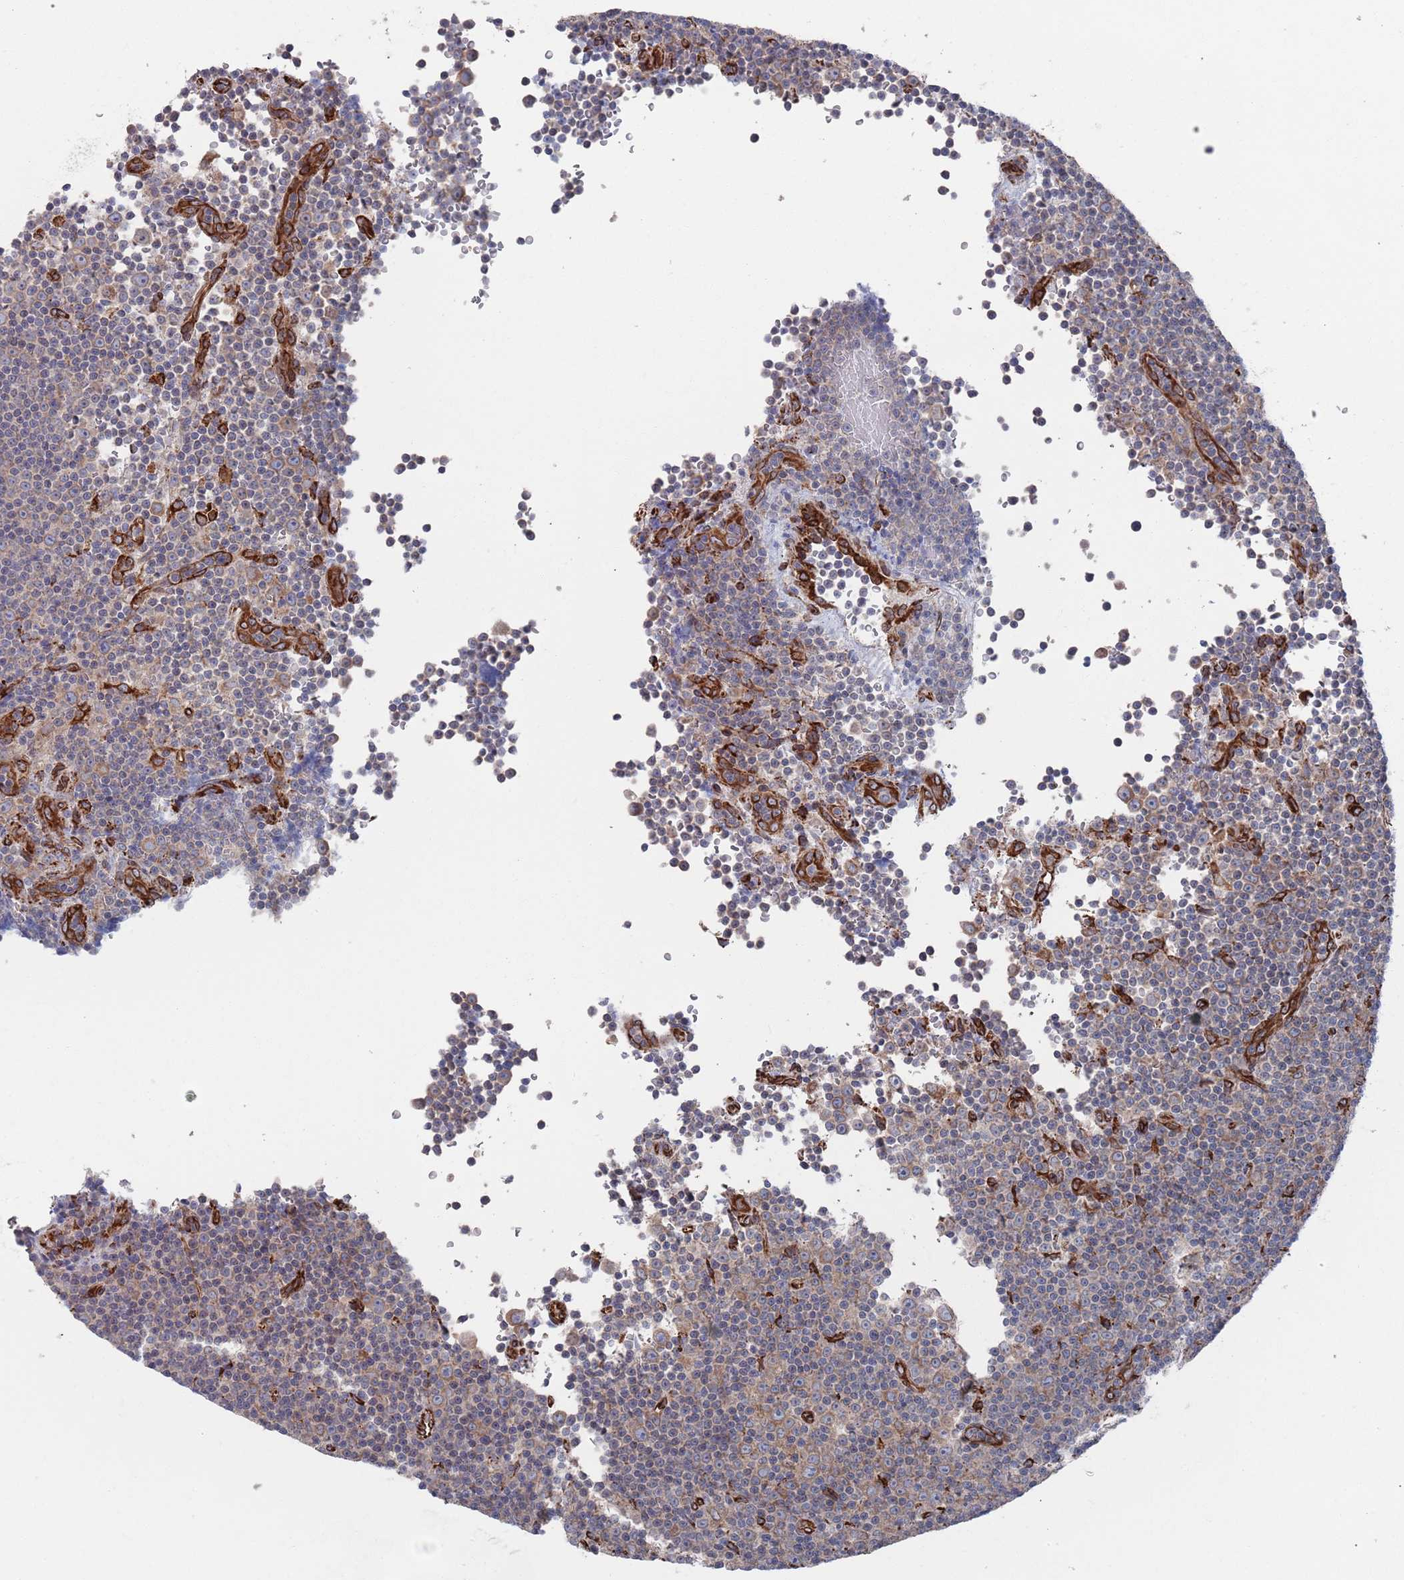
{"staining": {"intensity": "negative", "quantity": "none", "location": "none"}, "tissue": "lymphoma", "cell_type": "Tumor cells", "image_type": "cancer", "snomed": [{"axis": "morphology", "description": "Malignant lymphoma, non-Hodgkin's type, Low grade"}, {"axis": "topography", "description": "Lymph node"}], "caption": "Tumor cells show no significant expression in malignant lymphoma, non-Hodgkin's type (low-grade).", "gene": "CCDC106", "patient": {"sex": "female", "age": 67}}